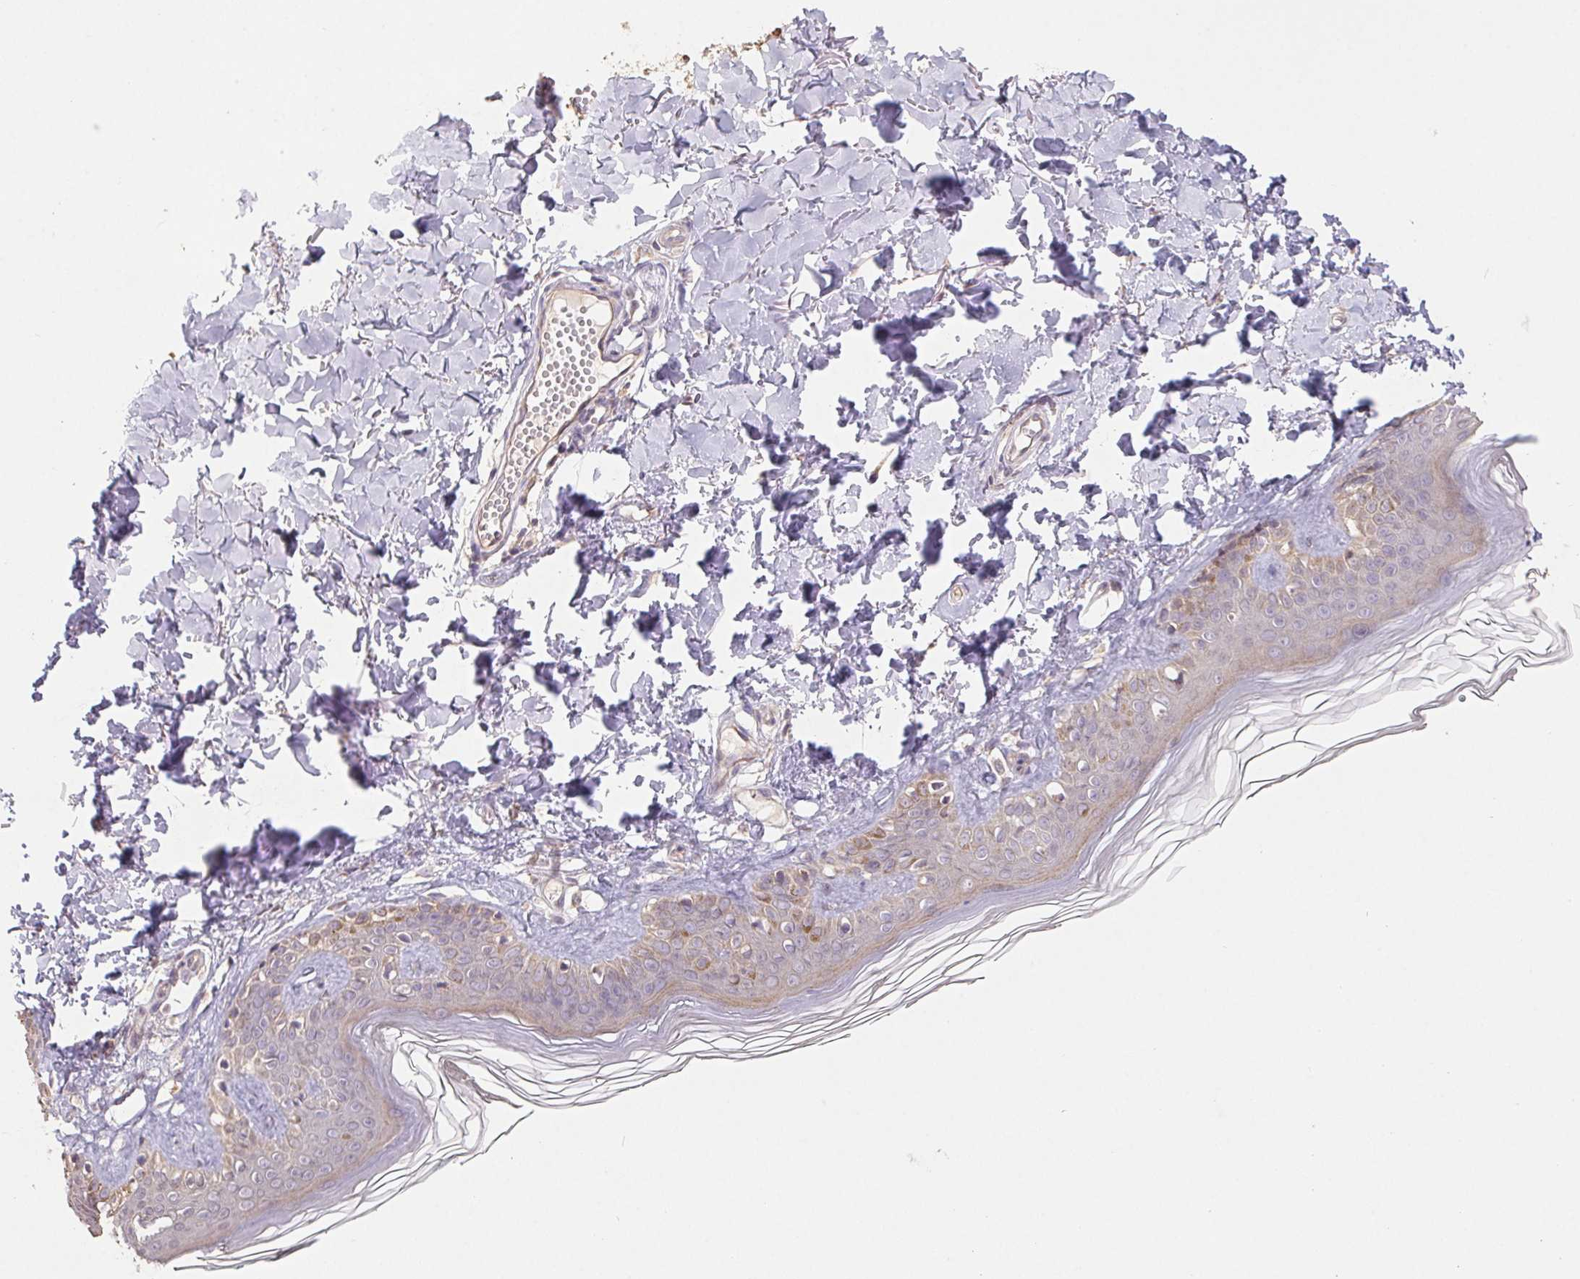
{"staining": {"intensity": "weak", "quantity": "<25%", "location": "cytoplasmic/membranous"}, "tissue": "skin", "cell_type": "Fibroblasts", "image_type": "normal", "snomed": [{"axis": "morphology", "description": "Normal tissue, NOS"}, {"axis": "topography", "description": "Skin"}, {"axis": "topography", "description": "Peripheral nerve tissue"}], "caption": "Immunohistochemical staining of unremarkable human skin displays no significant staining in fibroblasts.", "gene": "RAB11A", "patient": {"sex": "female", "age": 45}}